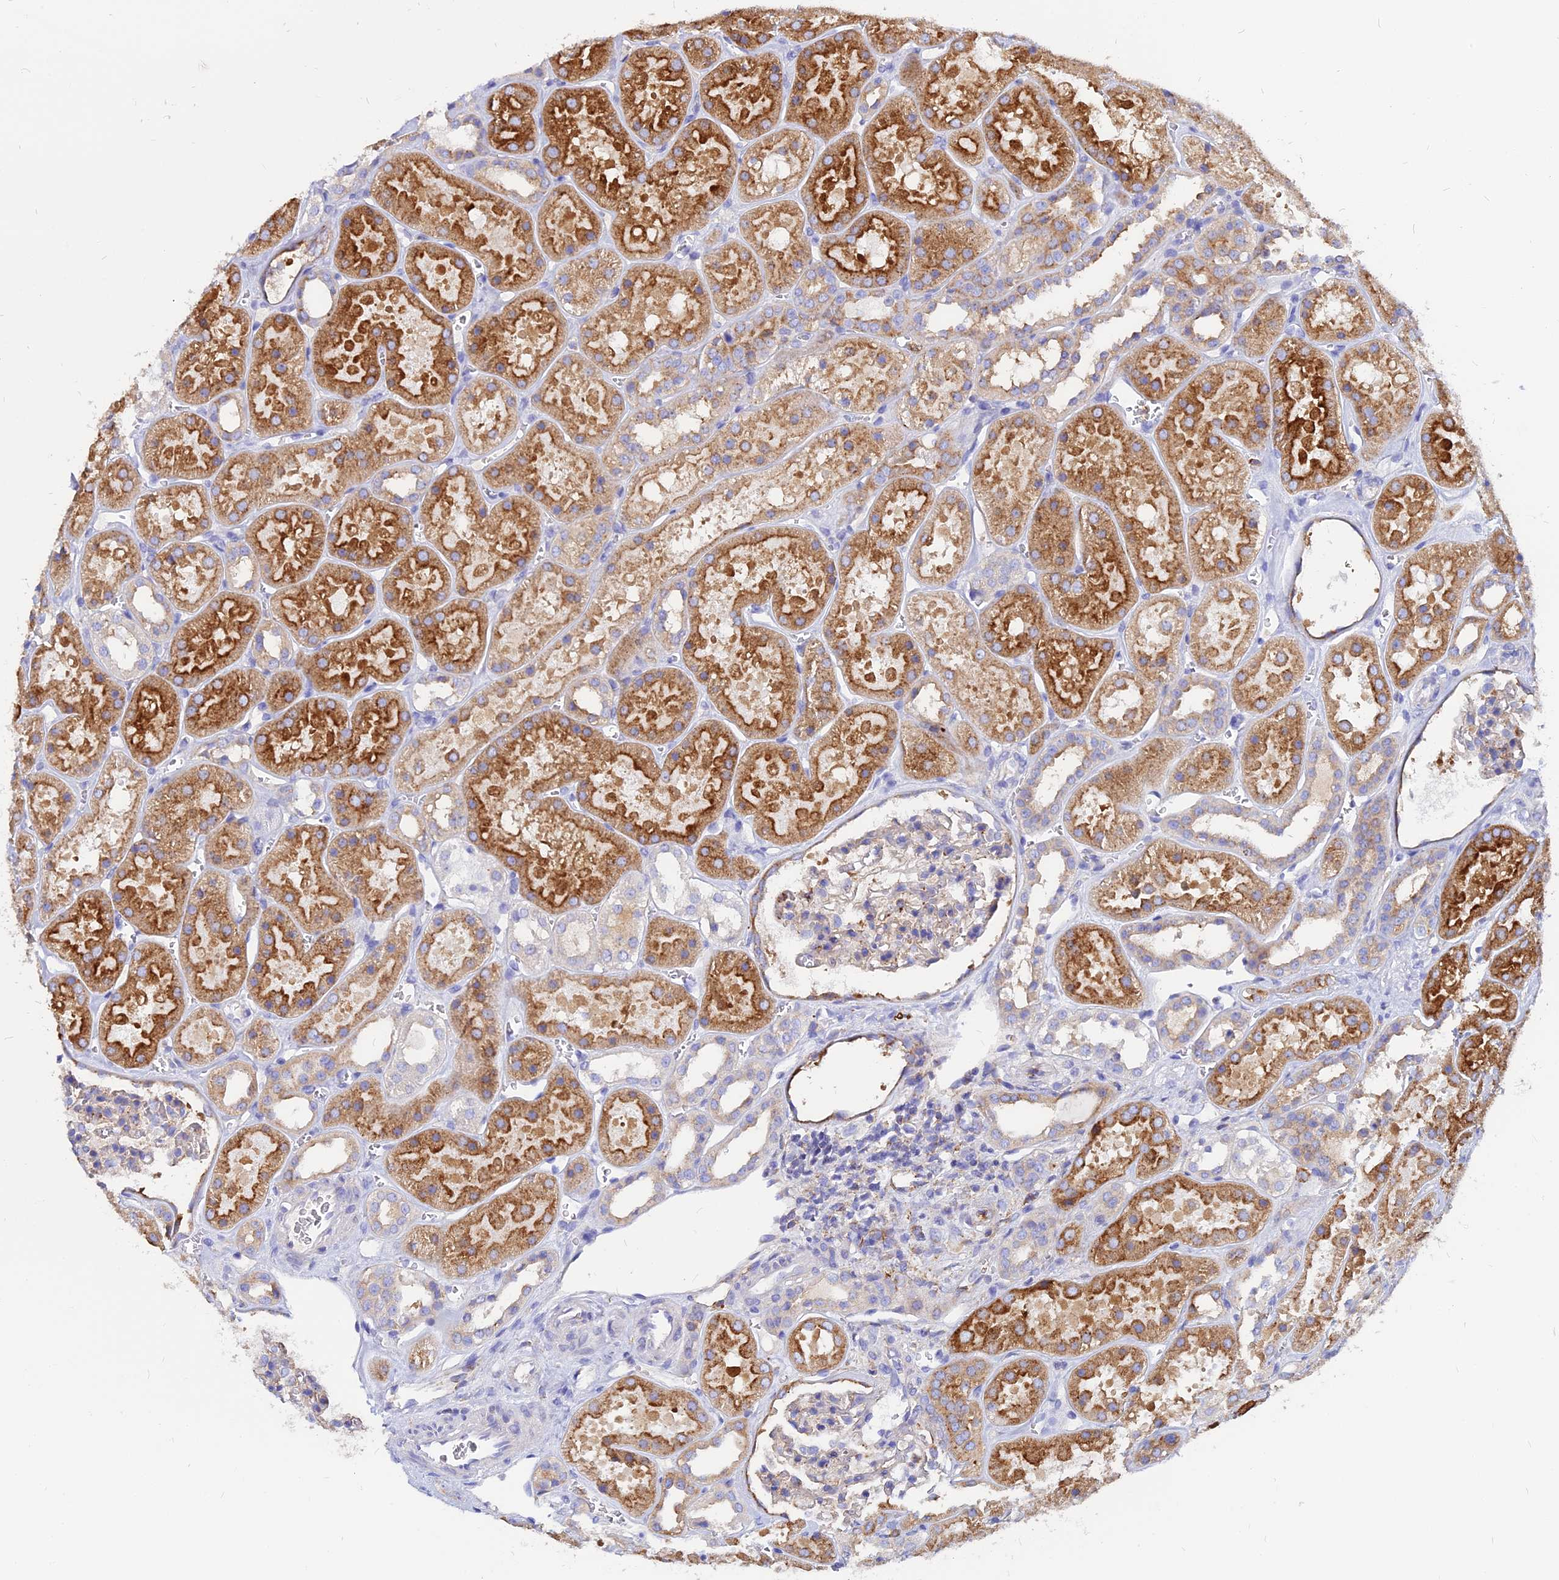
{"staining": {"intensity": "negative", "quantity": "none", "location": "none"}, "tissue": "kidney", "cell_type": "Cells in glomeruli", "image_type": "normal", "snomed": [{"axis": "morphology", "description": "Normal tissue, NOS"}, {"axis": "topography", "description": "Kidney"}], "caption": "Unremarkable kidney was stained to show a protein in brown. There is no significant positivity in cells in glomeruli. (DAB immunohistochemistry (IHC) with hematoxylin counter stain).", "gene": "AGTRAP", "patient": {"sex": "female", "age": 41}}